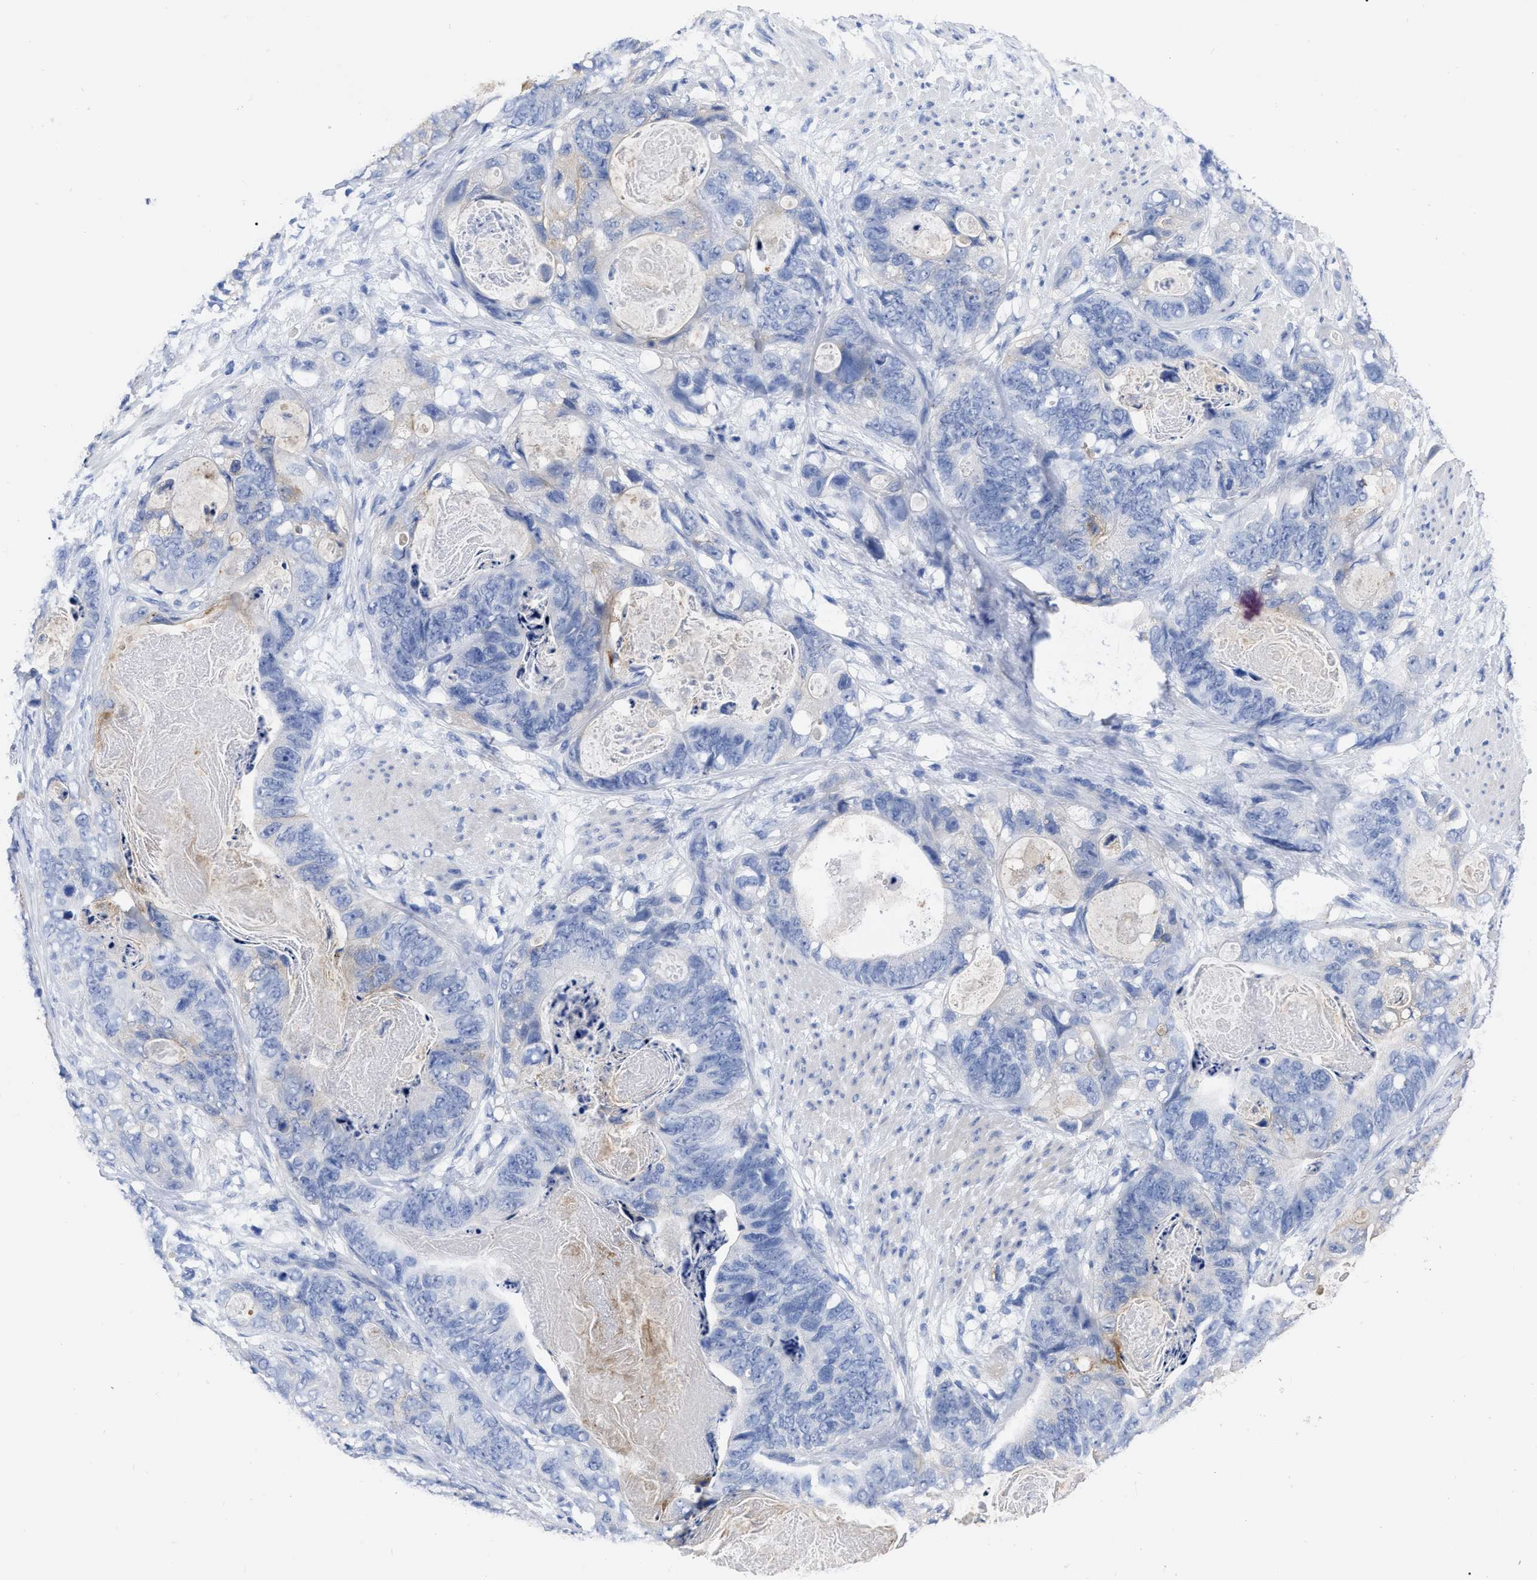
{"staining": {"intensity": "negative", "quantity": "none", "location": "none"}, "tissue": "stomach cancer", "cell_type": "Tumor cells", "image_type": "cancer", "snomed": [{"axis": "morphology", "description": "Adenocarcinoma, NOS"}, {"axis": "topography", "description": "Stomach"}], "caption": "The immunohistochemistry histopathology image has no significant staining in tumor cells of stomach adenocarcinoma tissue.", "gene": "ANXA13", "patient": {"sex": "female", "age": 89}}